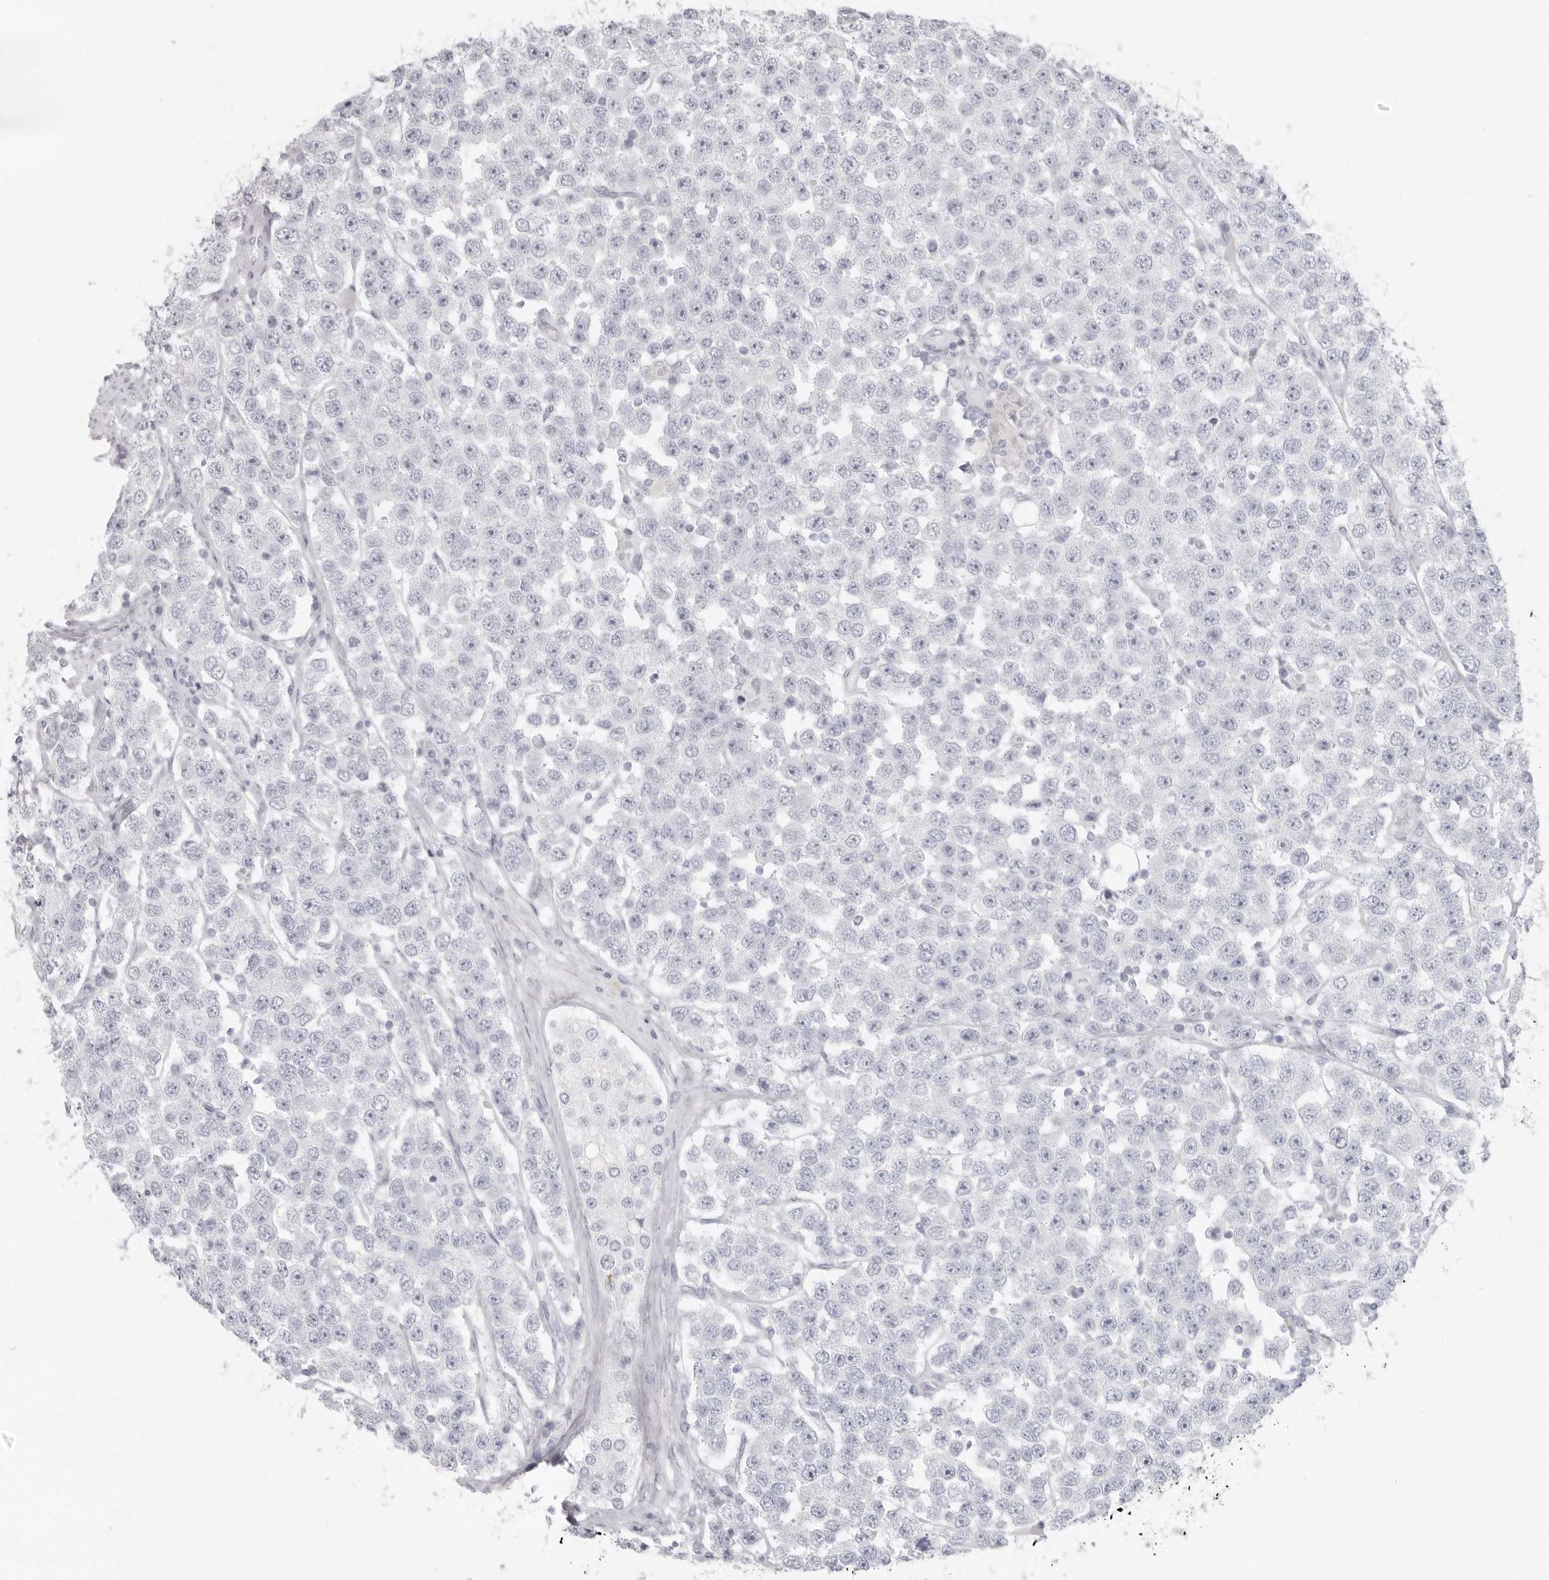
{"staining": {"intensity": "negative", "quantity": "none", "location": "none"}, "tissue": "testis cancer", "cell_type": "Tumor cells", "image_type": "cancer", "snomed": [{"axis": "morphology", "description": "Seminoma, NOS"}, {"axis": "topography", "description": "Testis"}], "caption": "Histopathology image shows no significant protein expression in tumor cells of testis cancer. The staining was performed using DAB to visualize the protein expression in brown, while the nuclei were stained in blue with hematoxylin (Magnification: 20x).", "gene": "RXFP1", "patient": {"sex": "male", "age": 28}}